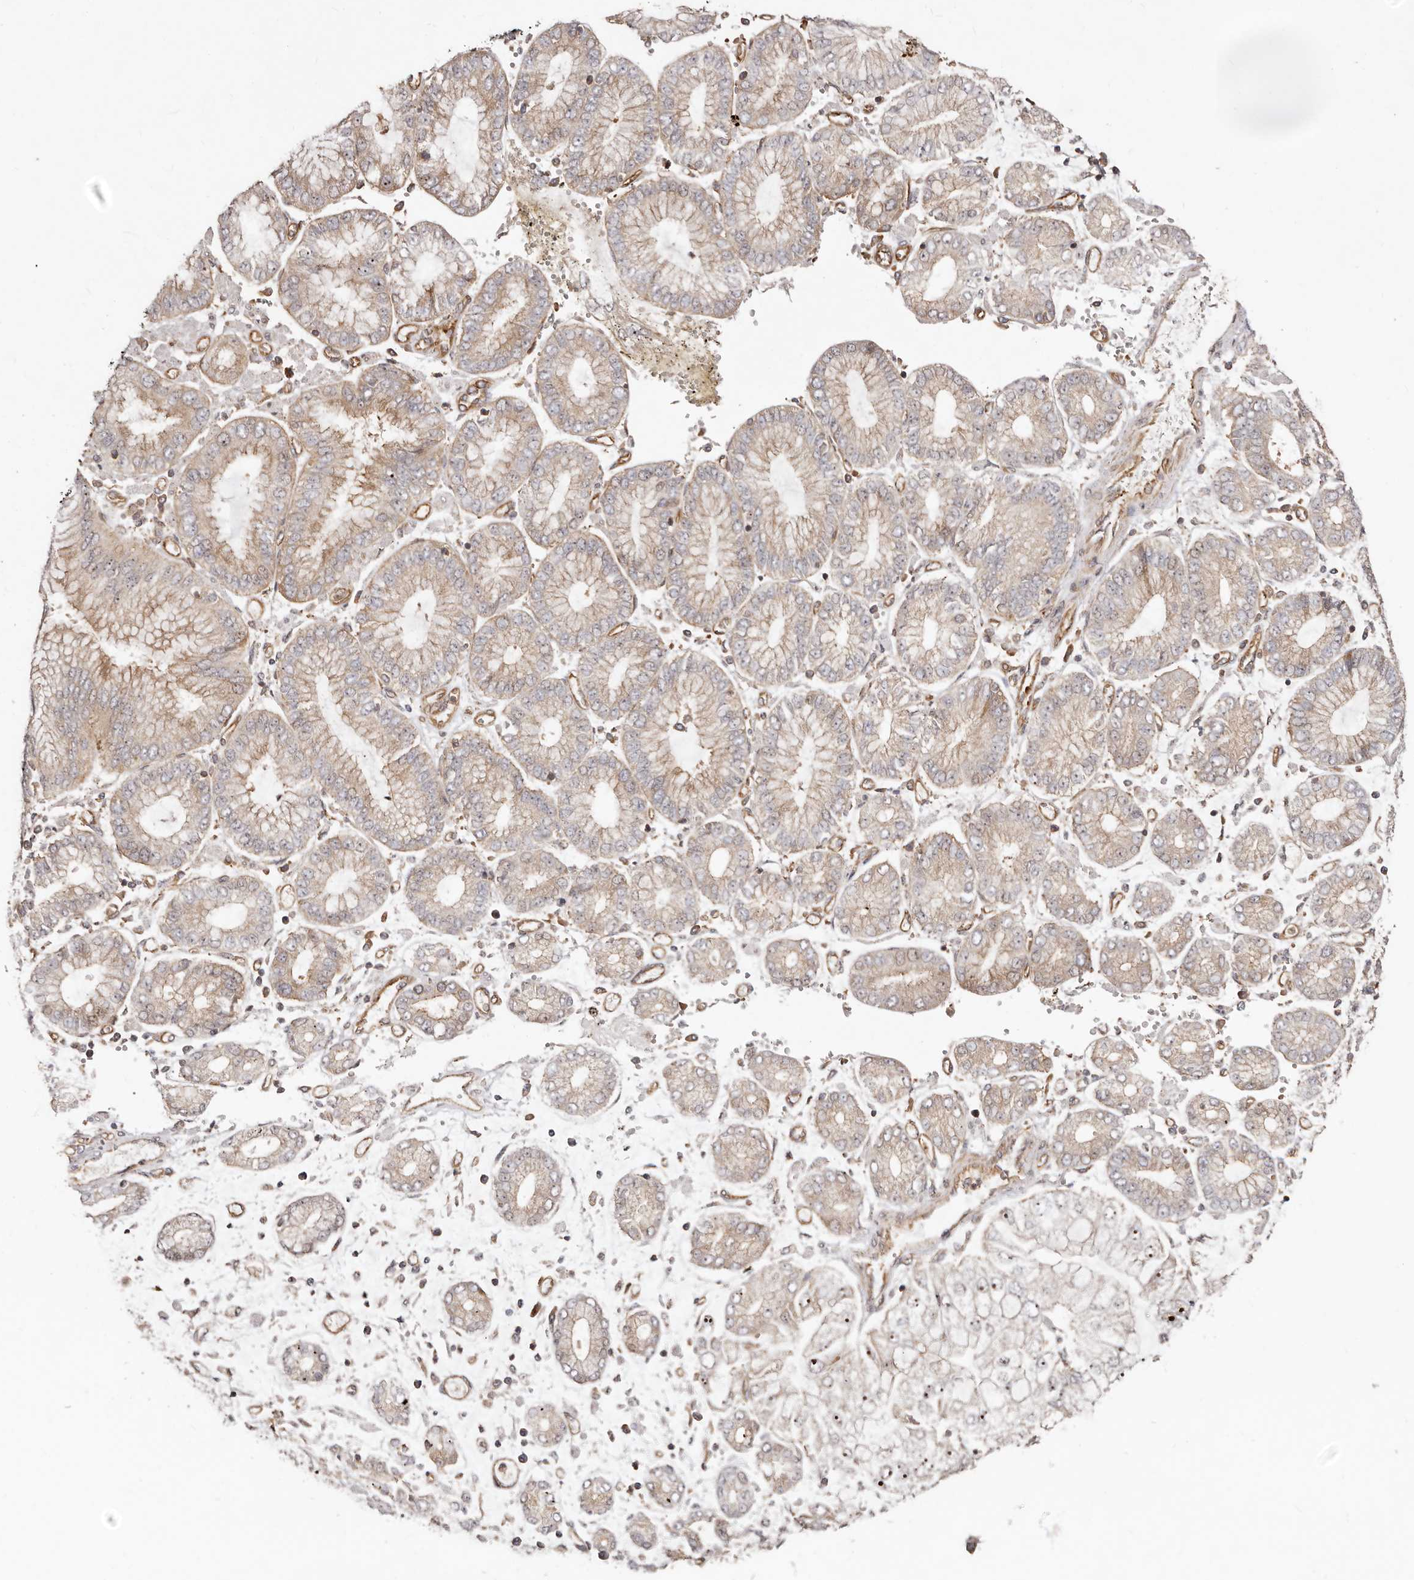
{"staining": {"intensity": "weak", "quantity": "25%-75%", "location": "cytoplasmic/membranous"}, "tissue": "stomach cancer", "cell_type": "Tumor cells", "image_type": "cancer", "snomed": [{"axis": "morphology", "description": "Adenocarcinoma, NOS"}, {"axis": "topography", "description": "Stomach"}], "caption": "Protein expression analysis of human adenocarcinoma (stomach) reveals weak cytoplasmic/membranous positivity in approximately 25%-75% of tumor cells.", "gene": "RPS6", "patient": {"sex": "male", "age": 76}}